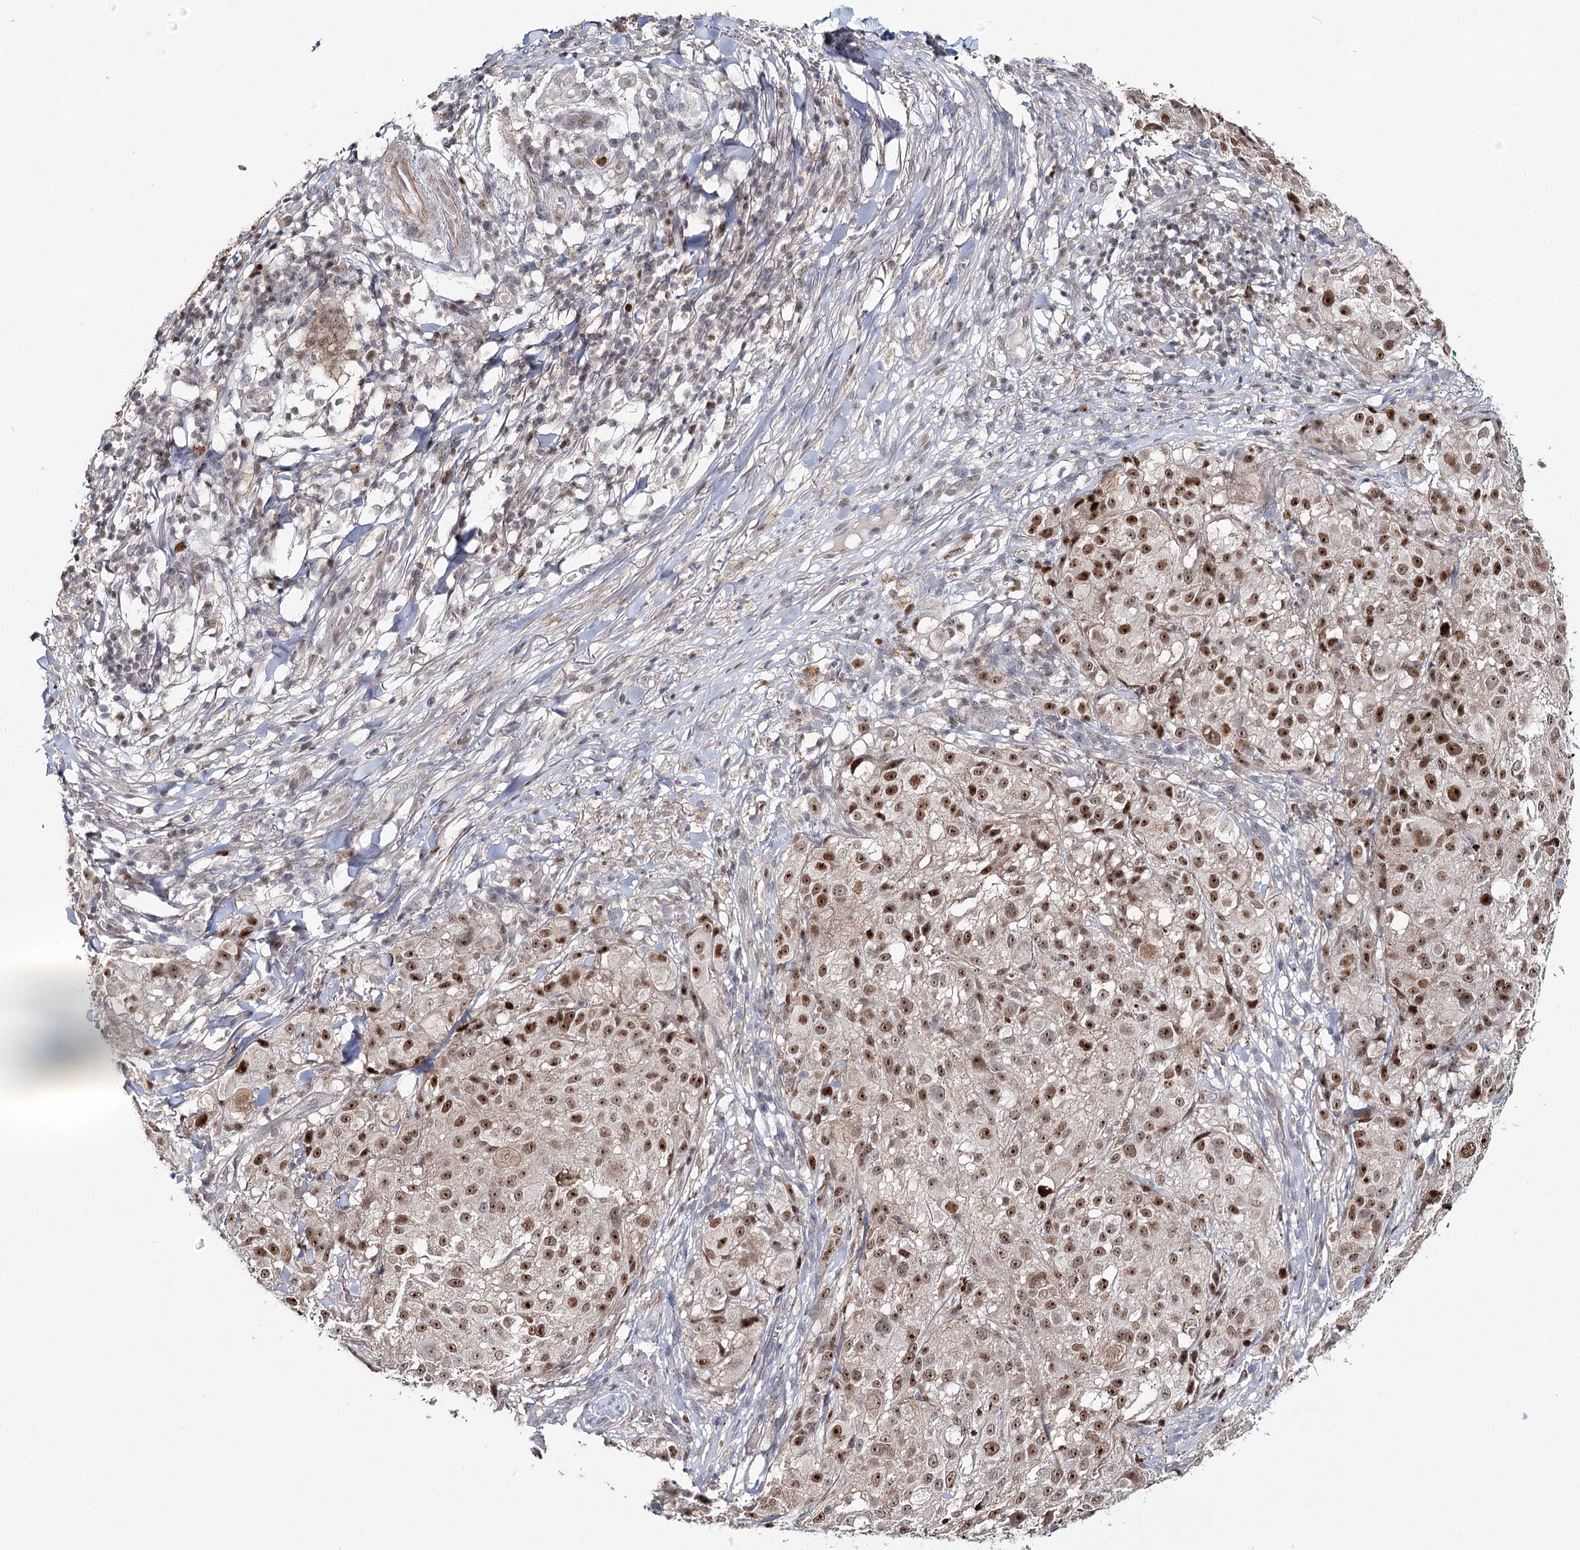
{"staining": {"intensity": "moderate", "quantity": ">75%", "location": "nuclear"}, "tissue": "melanoma", "cell_type": "Tumor cells", "image_type": "cancer", "snomed": [{"axis": "morphology", "description": "Necrosis, NOS"}, {"axis": "morphology", "description": "Malignant melanoma, NOS"}, {"axis": "topography", "description": "Skin"}], "caption": "IHC (DAB (3,3'-diaminobenzidine)) staining of melanoma displays moderate nuclear protein positivity in about >75% of tumor cells. The staining was performed using DAB, with brown indicating positive protein expression. Nuclei are stained blue with hematoxylin.", "gene": "ZC3H8", "patient": {"sex": "female", "age": 87}}